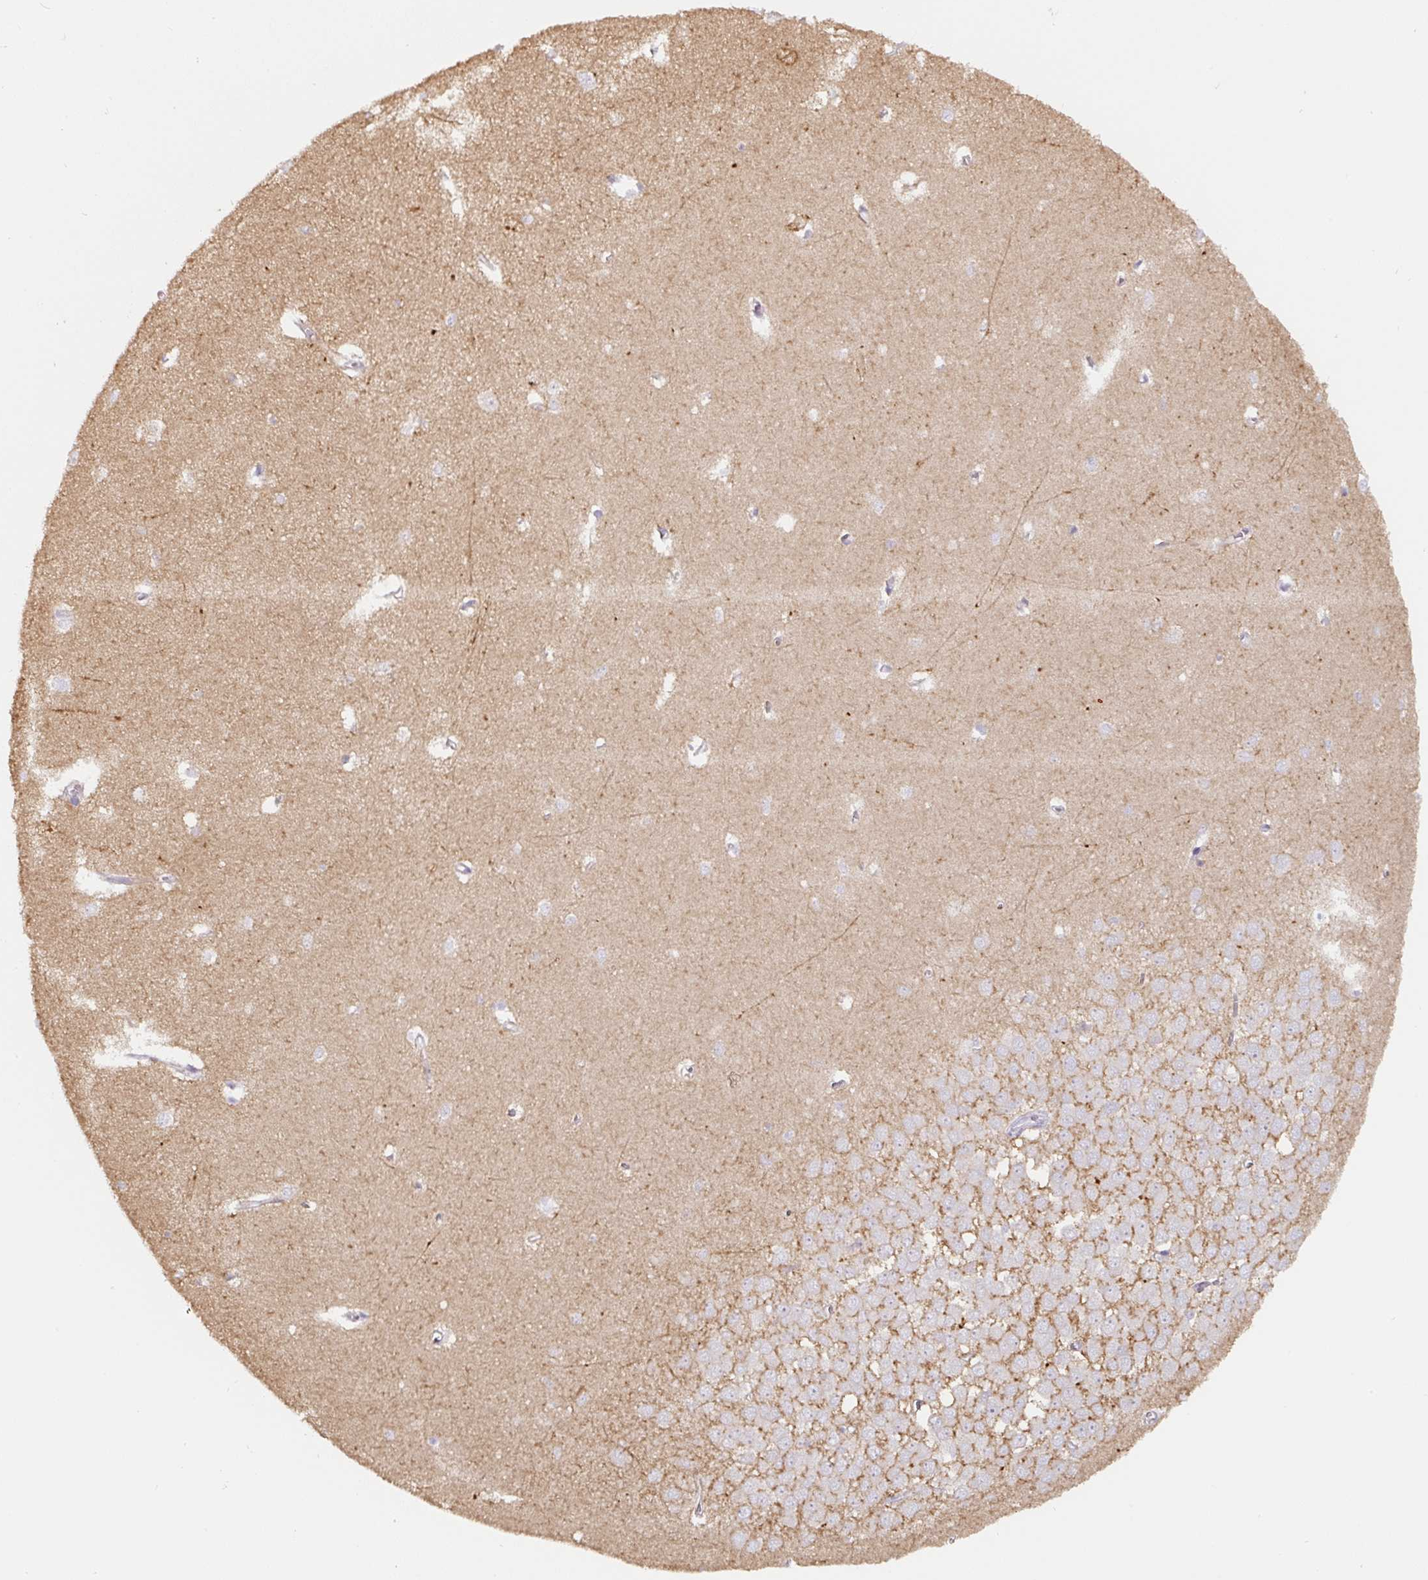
{"staining": {"intensity": "negative", "quantity": "none", "location": "none"}, "tissue": "hippocampus", "cell_type": "Glial cells", "image_type": "normal", "snomed": [{"axis": "morphology", "description": "Normal tissue, NOS"}, {"axis": "topography", "description": "Hippocampus"}], "caption": "A high-resolution histopathology image shows immunohistochemistry staining of normal hippocampus, which exhibits no significant positivity in glial cells.", "gene": "HPS4", "patient": {"sex": "female", "age": 64}}